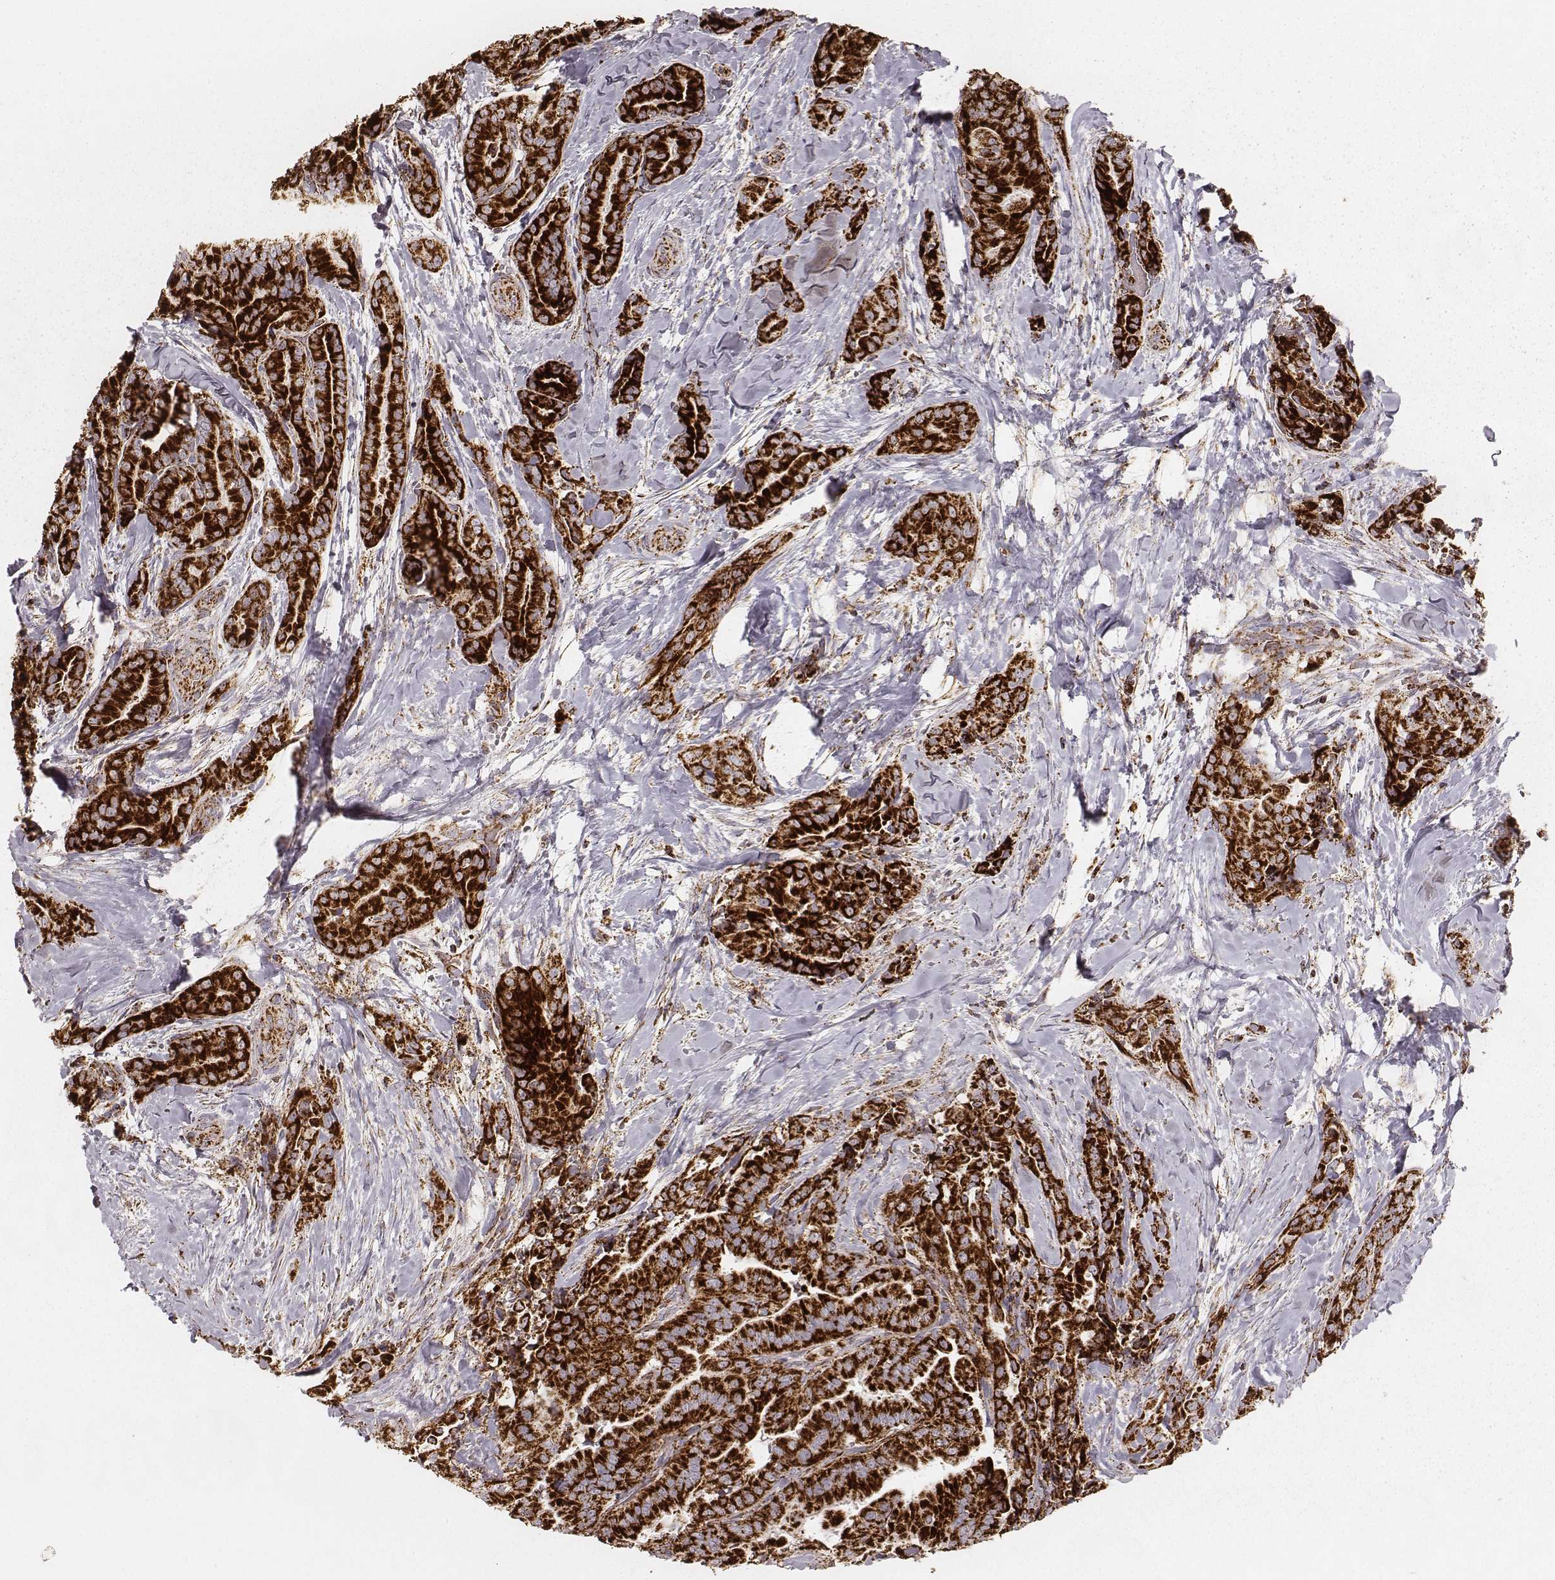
{"staining": {"intensity": "strong", "quantity": ">75%", "location": "cytoplasmic/membranous"}, "tissue": "thyroid cancer", "cell_type": "Tumor cells", "image_type": "cancer", "snomed": [{"axis": "morphology", "description": "Papillary adenocarcinoma, NOS"}, {"axis": "topography", "description": "Thyroid gland"}], "caption": "Thyroid cancer stained with DAB (3,3'-diaminobenzidine) immunohistochemistry (IHC) displays high levels of strong cytoplasmic/membranous expression in about >75% of tumor cells. The staining was performed using DAB (3,3'-diaminobenzidine), with brown indicating positive protein expression. Nuclei are stained blue with hematoxylin.", "gene": "CS", "patient": {"sex": "male", "age": 61}}